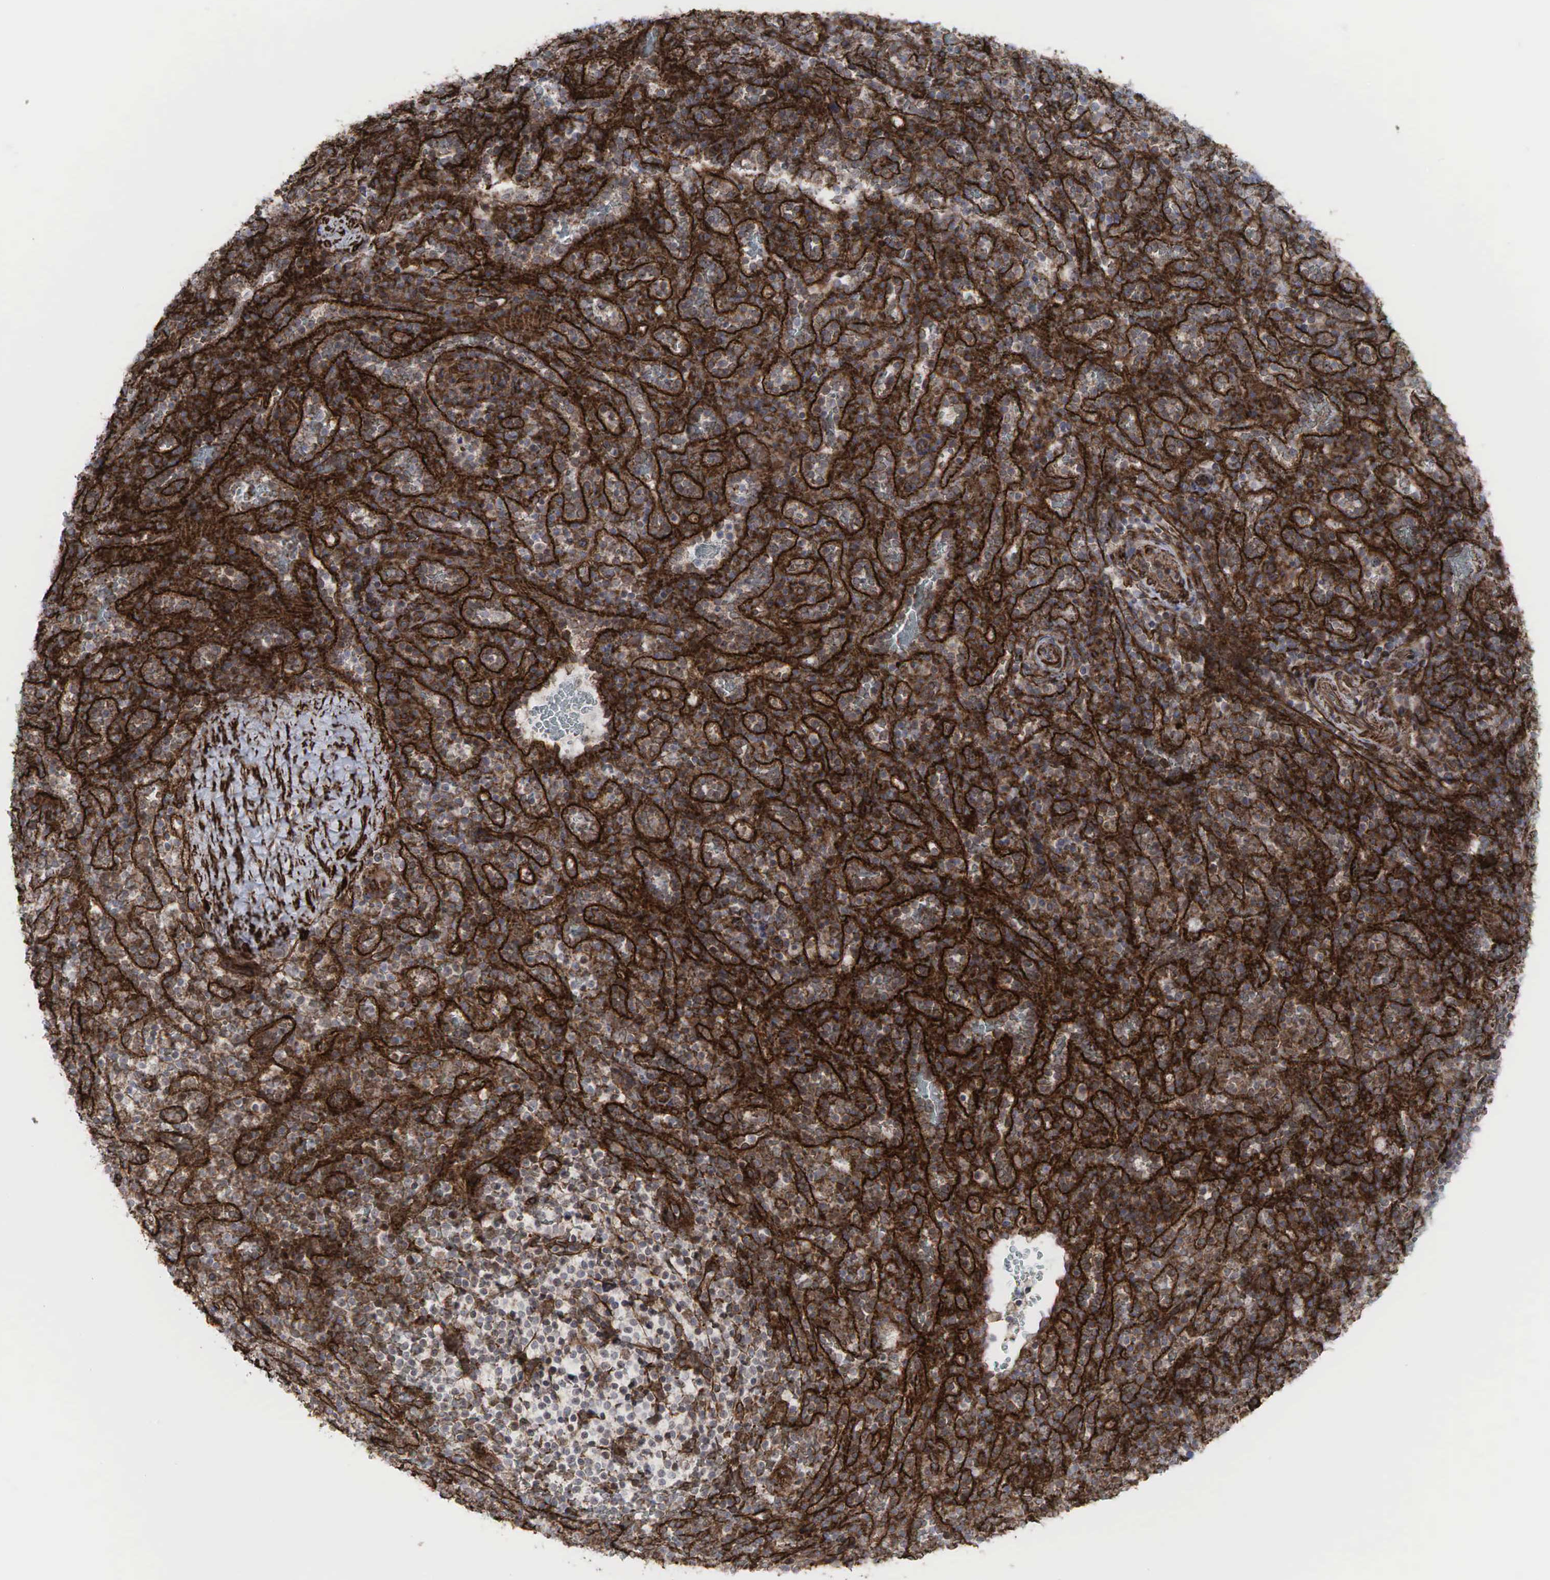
{"staining": {"intensity": "moderate", "quantity": ">75%", "location": "cytoplasmic/membranous,nuclear"}, "tissue": "spleen", "cell_type": "Cells in red pulp", "image_type": "normal", "snomed": [{"axis": "morphology", "description": "Normal tissue, NOS"}, {"axis": "topography", "description": "Spleen"}], "caption": "Immunohistochemistry (DAB (3,3'-diaminobenzidine)) staining of benign human spleen exhibits moderate cytoplasmic/membranous,nuclear protein staining in about >75% of cells in red pulp.", "gene": "GPRASP1", "patient": {"sex": "female", "age": 21}}